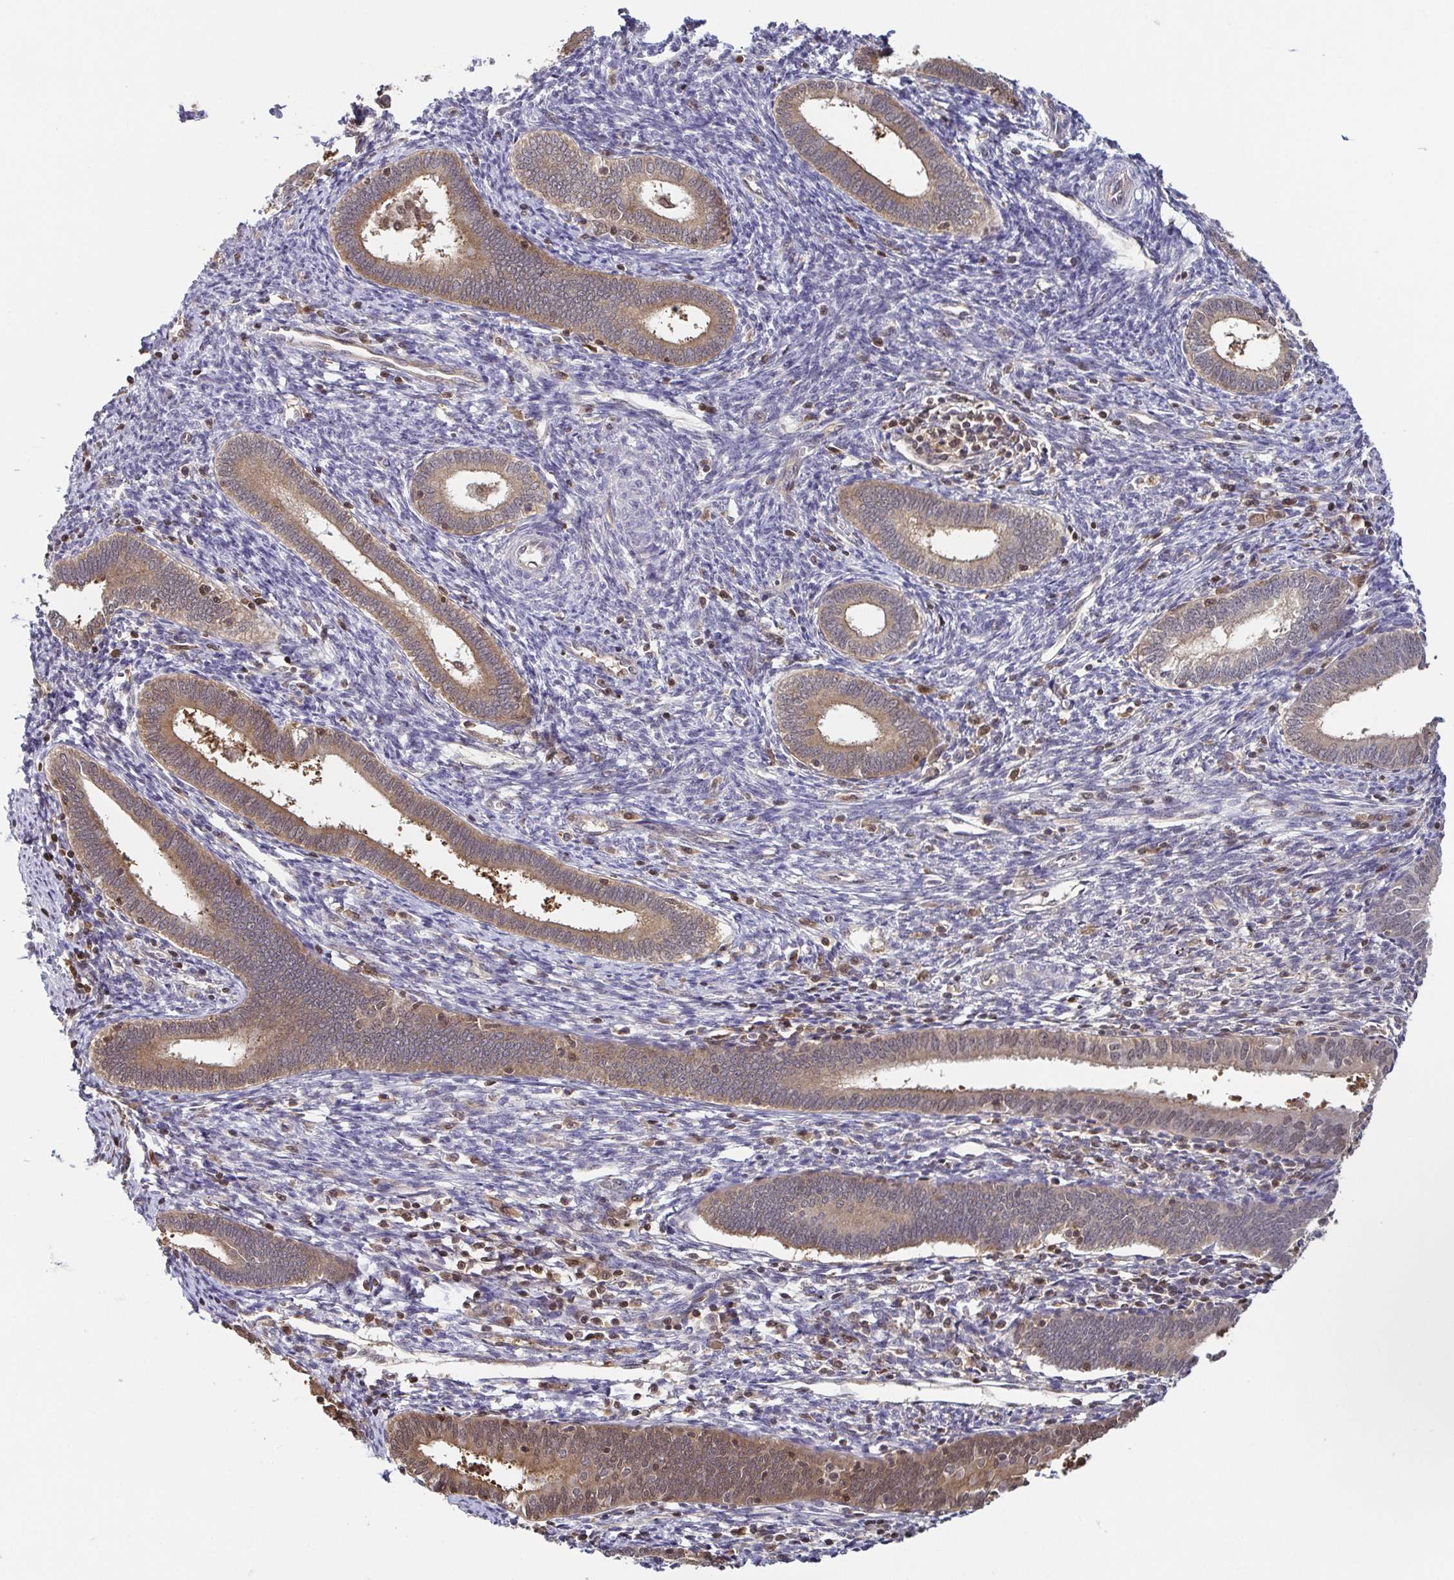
{"staining": {"intensity": "weak", "quantity": "<25%", "location": "nuclear"}, "tissue": "endometrium", "cell_type": "Cells in endometrial stroma", "image_type": "normal", "snomed": [{"axis": "morphology", "description": "Normal tissue, NOS"}, {"axis": "topography", "description": "Endometrium"}], "caption": "The micrograph demonstrates no significant expression in cells in endometrial stroma of endometrium. Nuclei are stained in blue.", "gene": "PSMB9", "patient": {"sex": "female", "age": 41}}